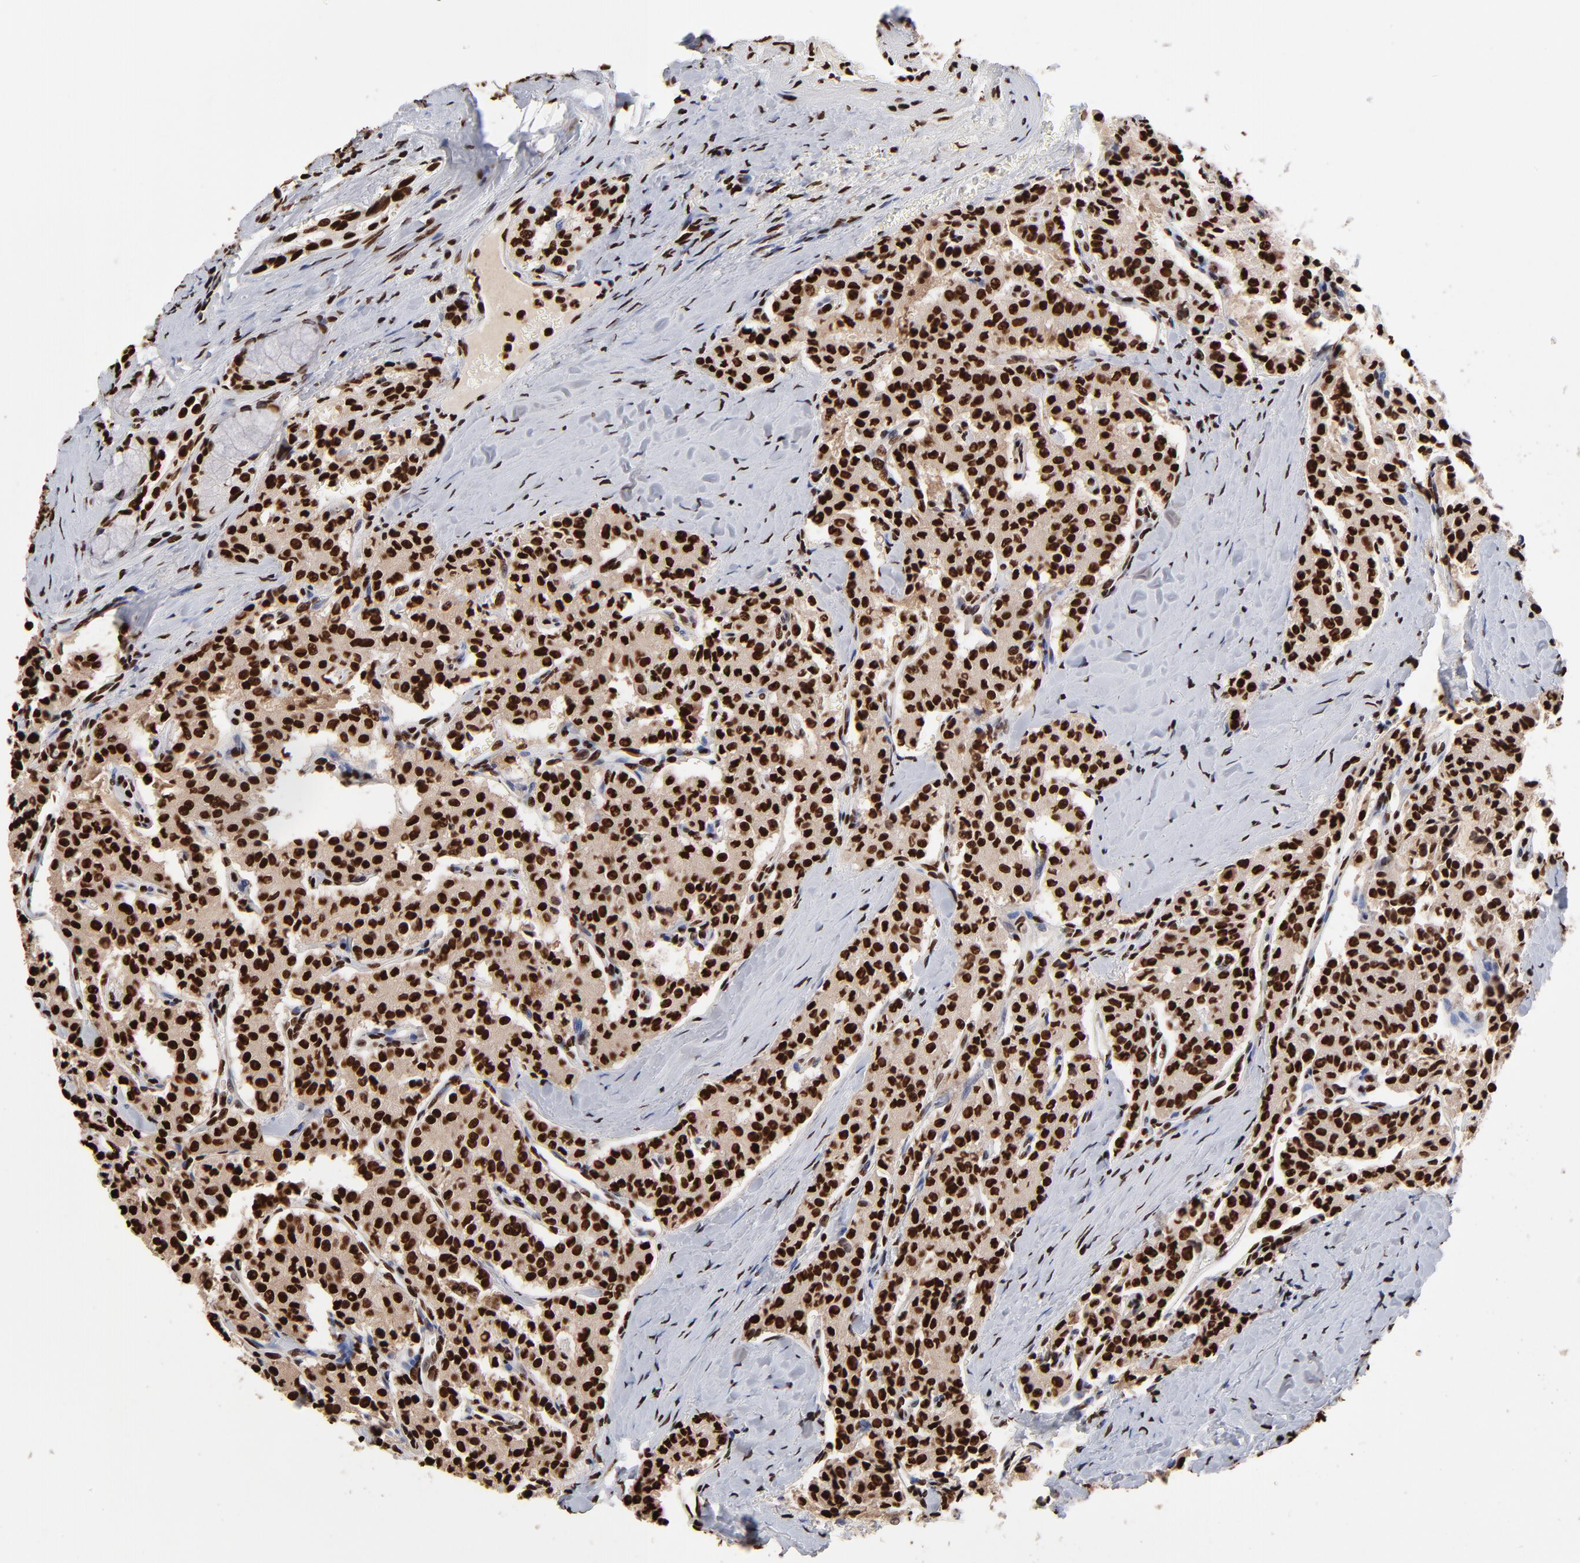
{"staining": {"intensity": "strong", "quantity": ">75%", "location": "nuclear"}, "tissue": "carcinoid", "cell_type": "Tumor cells", "image_type": "cancer", "snomed": [{"axis": "morphology", "description": "Carcinoid, malignant, NOS"}, {"axis": "topography", "description": "Bronchus"}], "caption": "The photomicrograph demonstrates immunohistochemical staining of carcinoid. There is strong nuclear positivity is present in approximately >75% of tumor cells.", "gene": "ZNF544", "patient": {"sex": "male", "age": 55}}